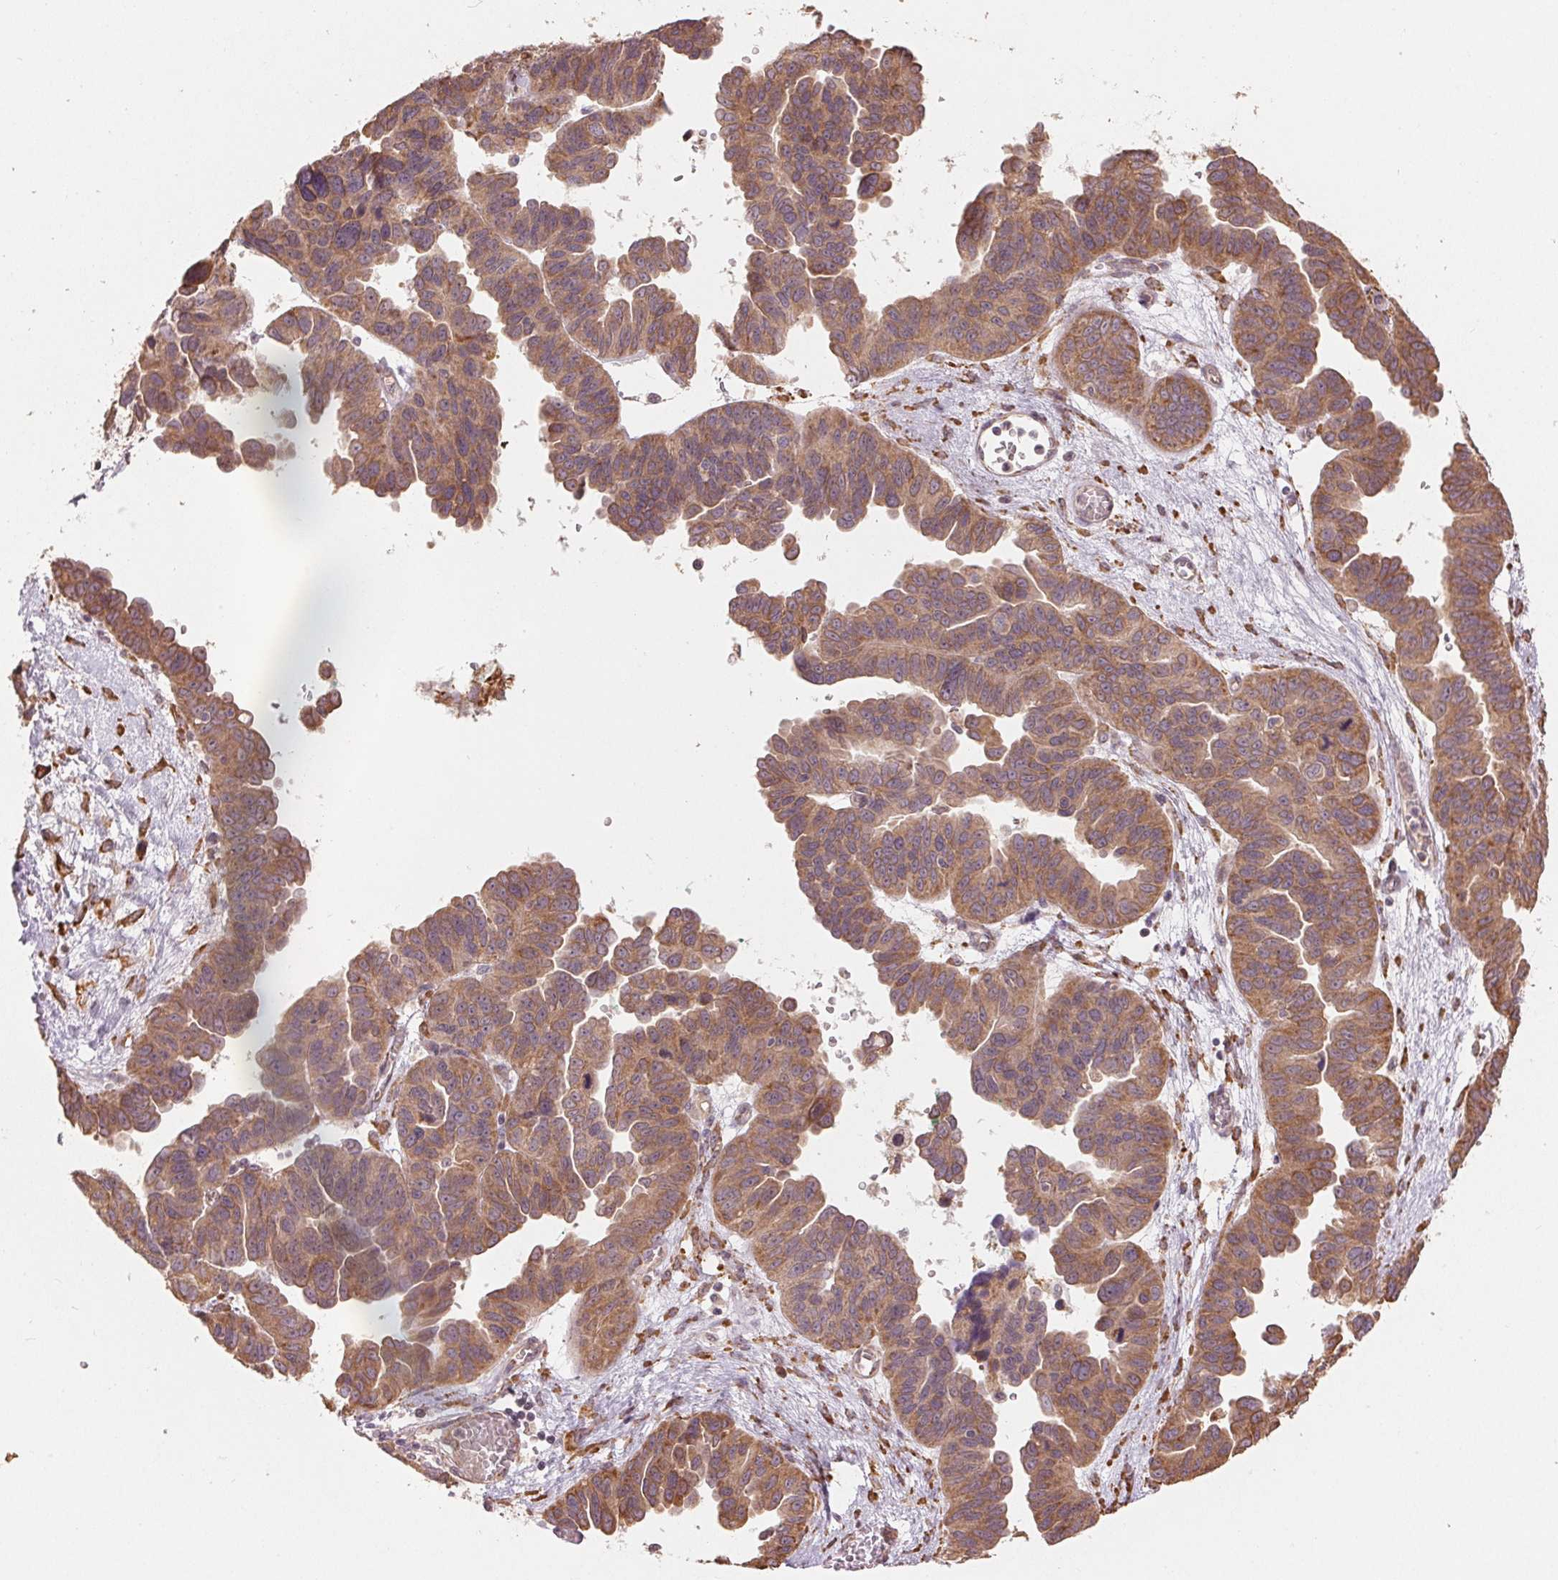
{"staining": {"intensity": "weak", "quantity": ">75%", "location": "cytoplasmic/membranous"}, "tissue": "ovarian cancer", "cell_type": "Tumor cells", "image_type": "cancer", "snomed": [{"axis": "morphology", "description": "Cystadenocarcinoma, serous, NOS"}, {"axis": "topography", "description": "Ovary"}], "caption": "Serous cystadenocarcinoma (ovarian) stained with DAB immunohistochemistry (IHC) exhibits low levels of weak cytoplasmic/membranous staining in about >75% of tumor cells. (DAB IHC, brown staining for protein, blue staining for nuclei).", "gene": "SLC20A1", "patient": {"sex": "female", "age": 64}}